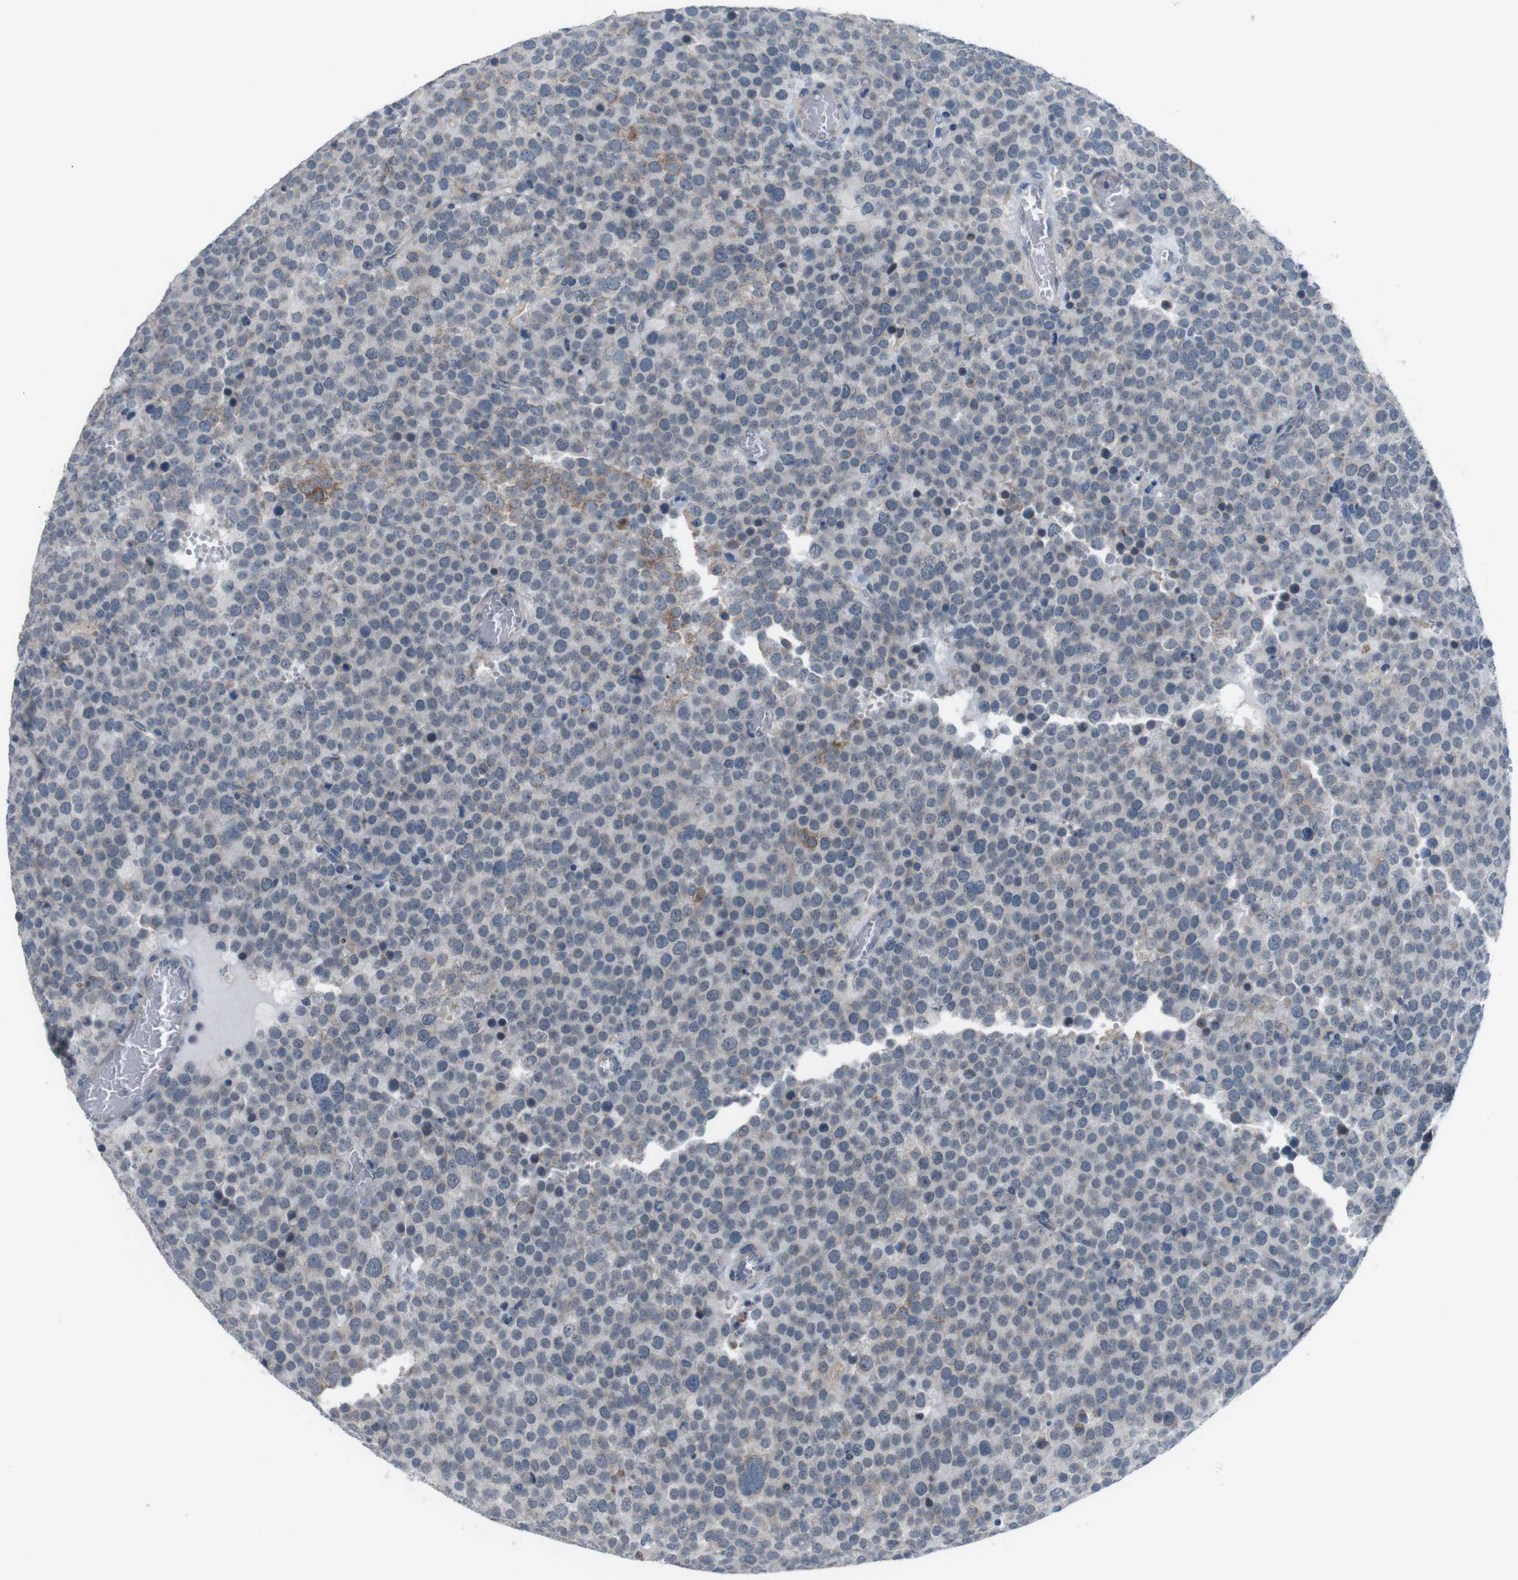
{"staining": {"intensity": "moderate", "quantity": "<25%", "location": "cytoplasmic/membranous"}, "tissue": "testis cancer", "cell_type": "Tumor cells", "image_type": "cancer", "snomed": [{"axis": "morphology", "description": "Normal tissue, NOS"}, {"axis": "morphology", "description": "Seminoma, NOS"}, {"axis": "topography", "description": "Testis"}], "caption": "A histopathology image showing moderate cytoplasmic/membranous staining in about <25% of tumor cells in seminoma (testis), as visualized by brown immunohistochemical staining.", "gene": "CDH22", "patient": {"sex": "male", "age": 71}}